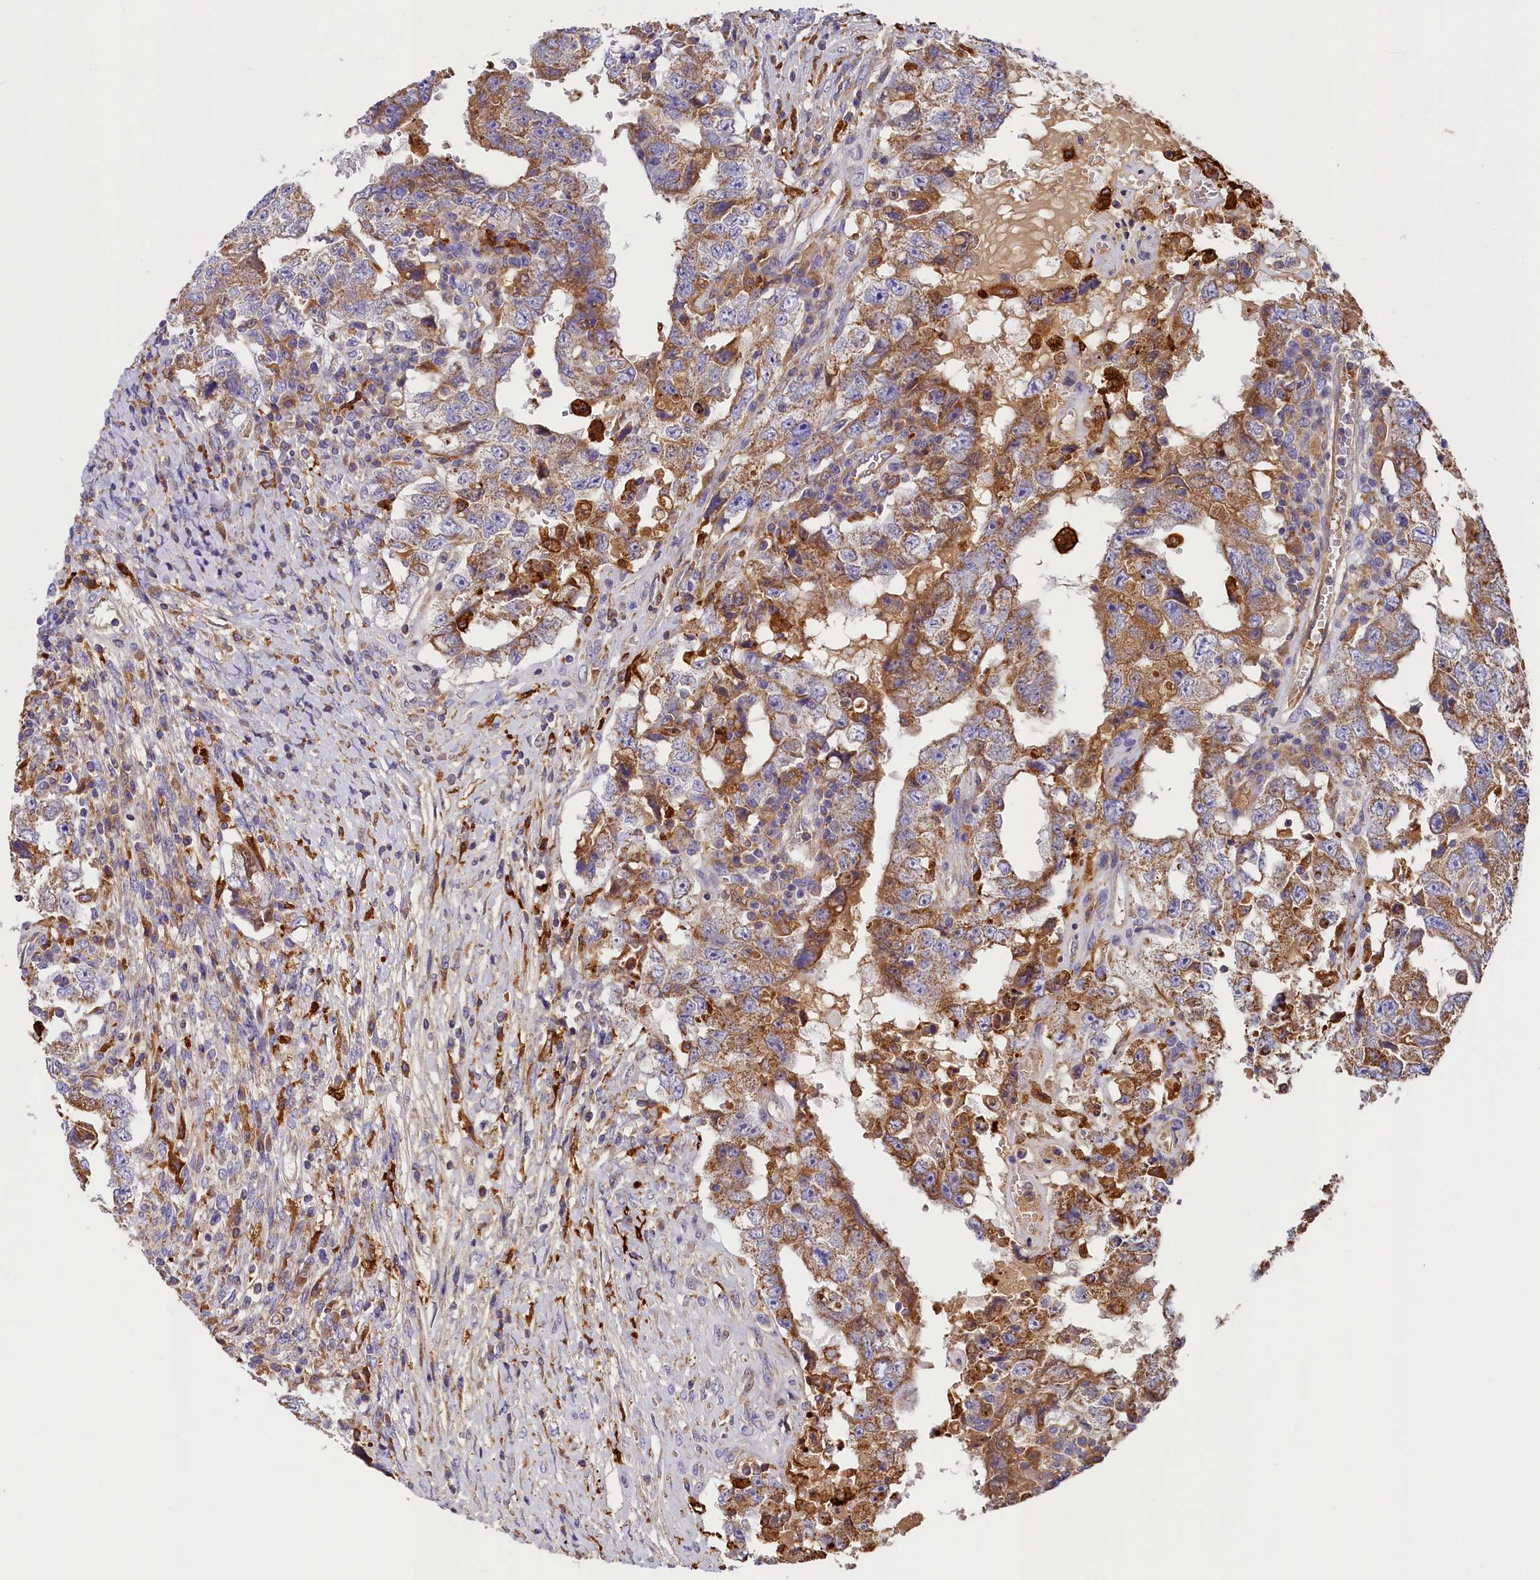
{"staining": {"intensity": "moderate", "quantity": ">75%", "location": "cytoplasmic/membranous"}, "tissue": "testis cancer", "cell_type": "Tumor cells", "image_type": "cancer", "snomed": [{"axis": "morphology", "description": "Carcinoma, Embryonal, NOS"}, {"axis": "topography", "description": "Testis"}], "caption": "Testis embryonal carcinoma stained for a protein reveals moderate cytoplasmic/membranous positivity in tumor cells.", "gene": "SEC31B", "patient": {"sex": "male", "age": 26}}